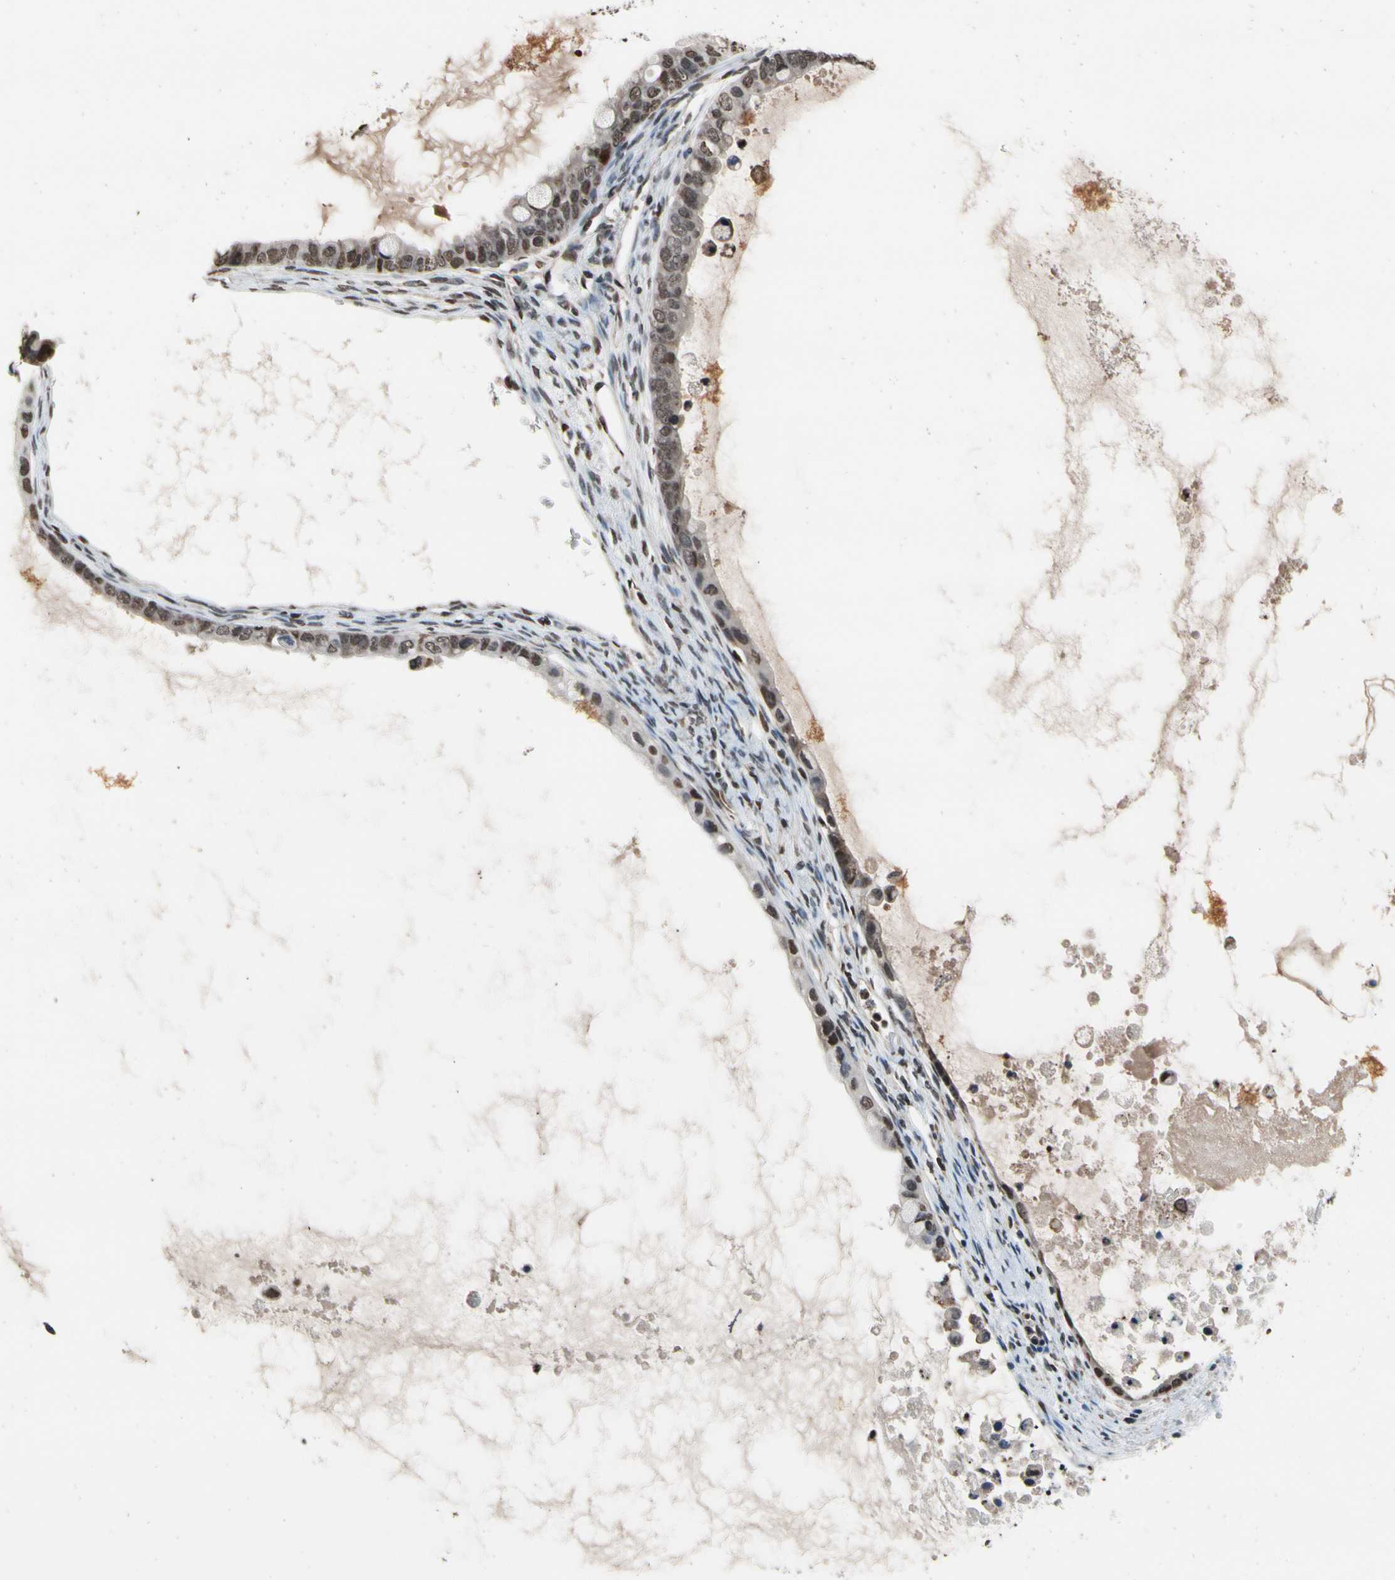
{"staining": {"intensity": "weak", "quantity": ">75%", "location": "nuclear"}, "tissue": "ovarian cancer", "cell_type": "Tumor cells", "image_type": "cancer", "snomed": [{"axis": "morphology", "description": "Cystadenocarcinoma, mucinous, NOS"}, {"axis": "topography", "description": "Ovary"}], "caption": "Approximately >75% of tumor cells in ovarian cancer demonstrate weak nuclear protein positivity as visualized by brown immunohistochemical staining.", "gene": "HIPK2", "patient": {"sex": "female", "age": 80}}